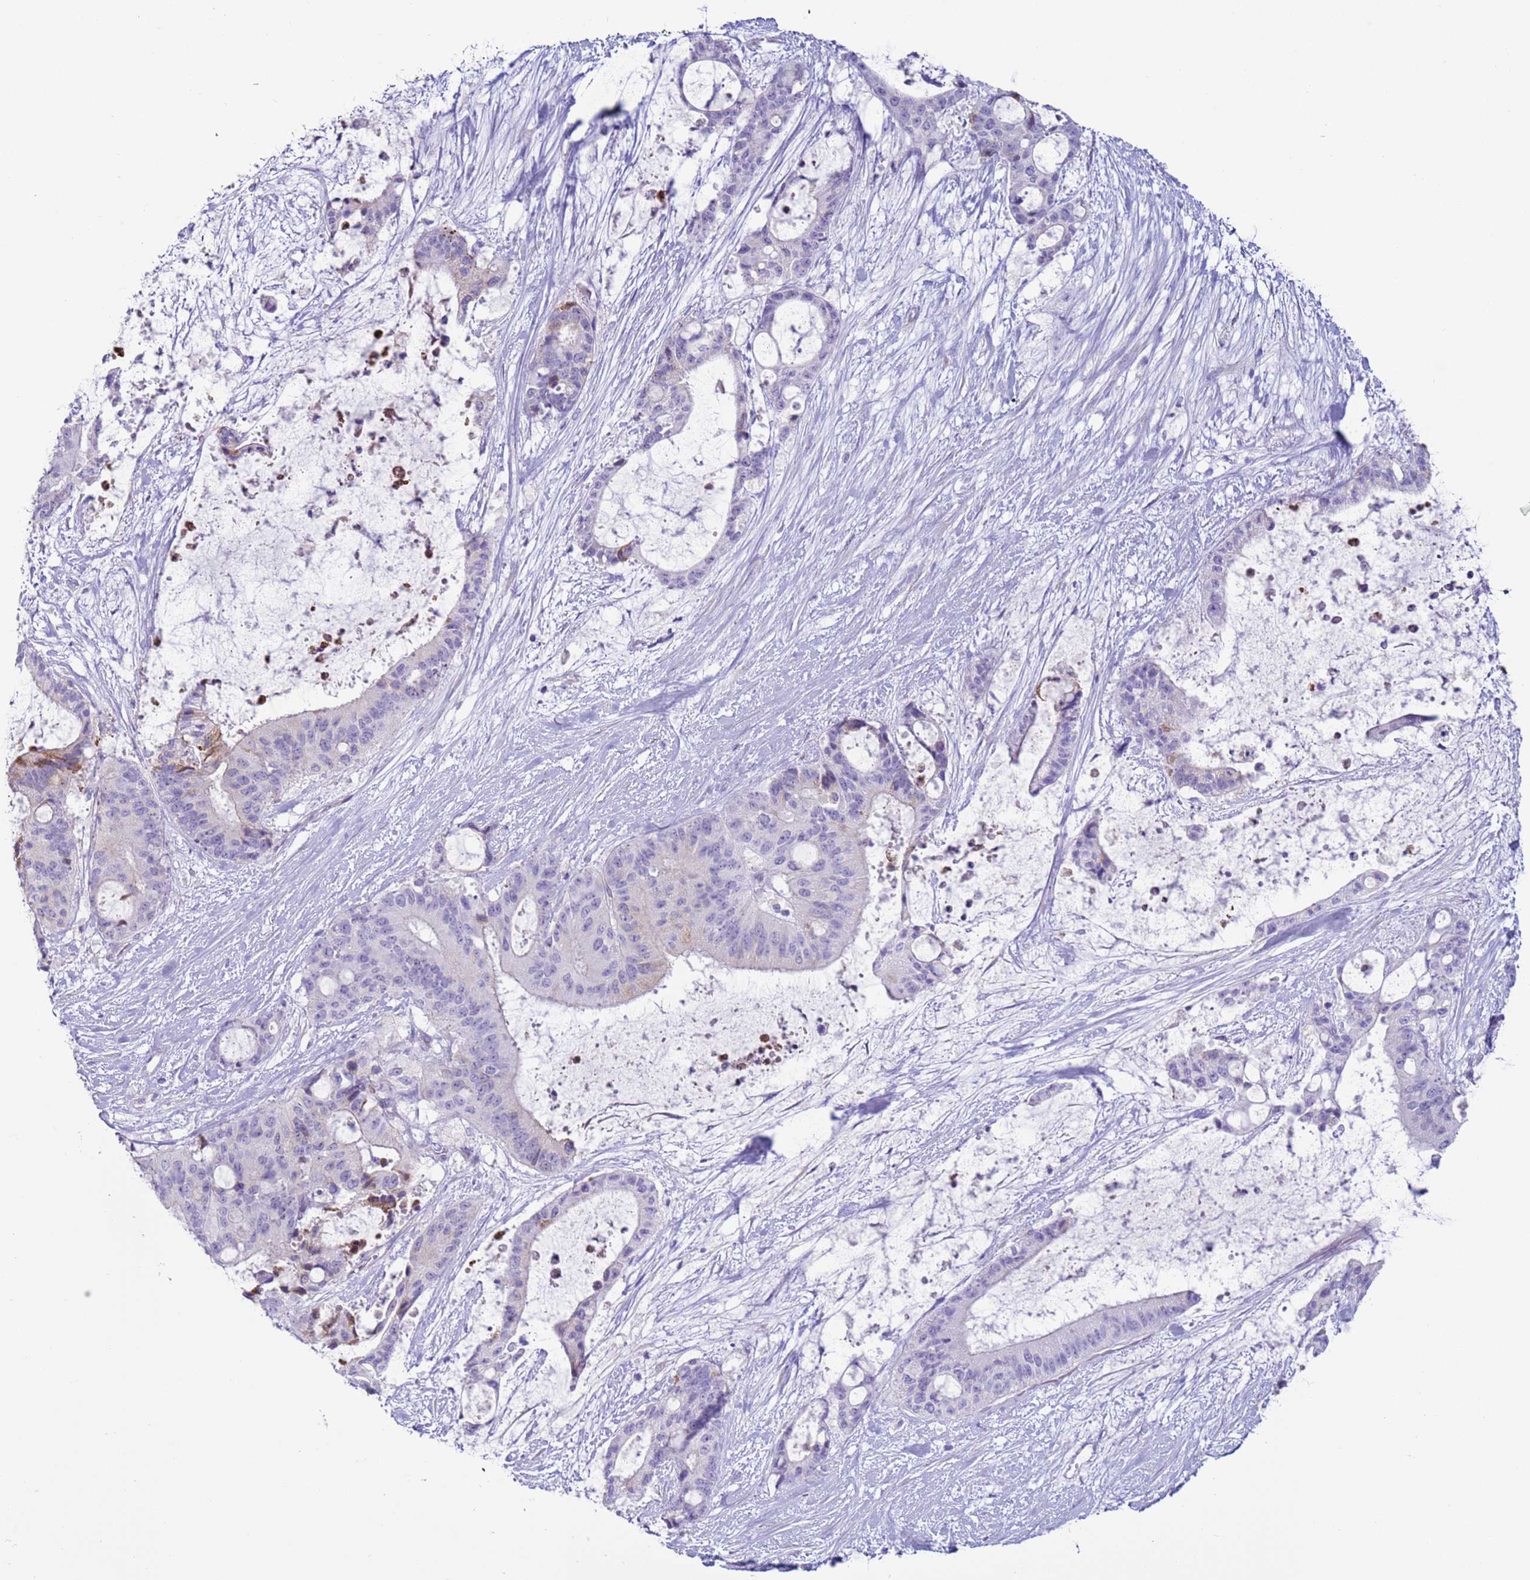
{"staining": {"intensity": "negative", "quantity": "none", "location": "none"}, "tissue": "liver cancer", "cell_type": "Tumor cells", "image_type": "cancer", "snomed": [{"axis": "morphology", "description": "Normal tissue, NOS"}, {"axis": "morphology", "description": "Cholangiocarcinoma"}, {"axis": "topography", "description": "Liver"}, {"axis": "topography", "description": "Peripheral nerve tissue"}], "caption": "Photomicrograph shows no significant protein expression in tumor cells of liver cancer.", "gene": "NPAP1", "patient": {"sex": "female", "age": 73}}